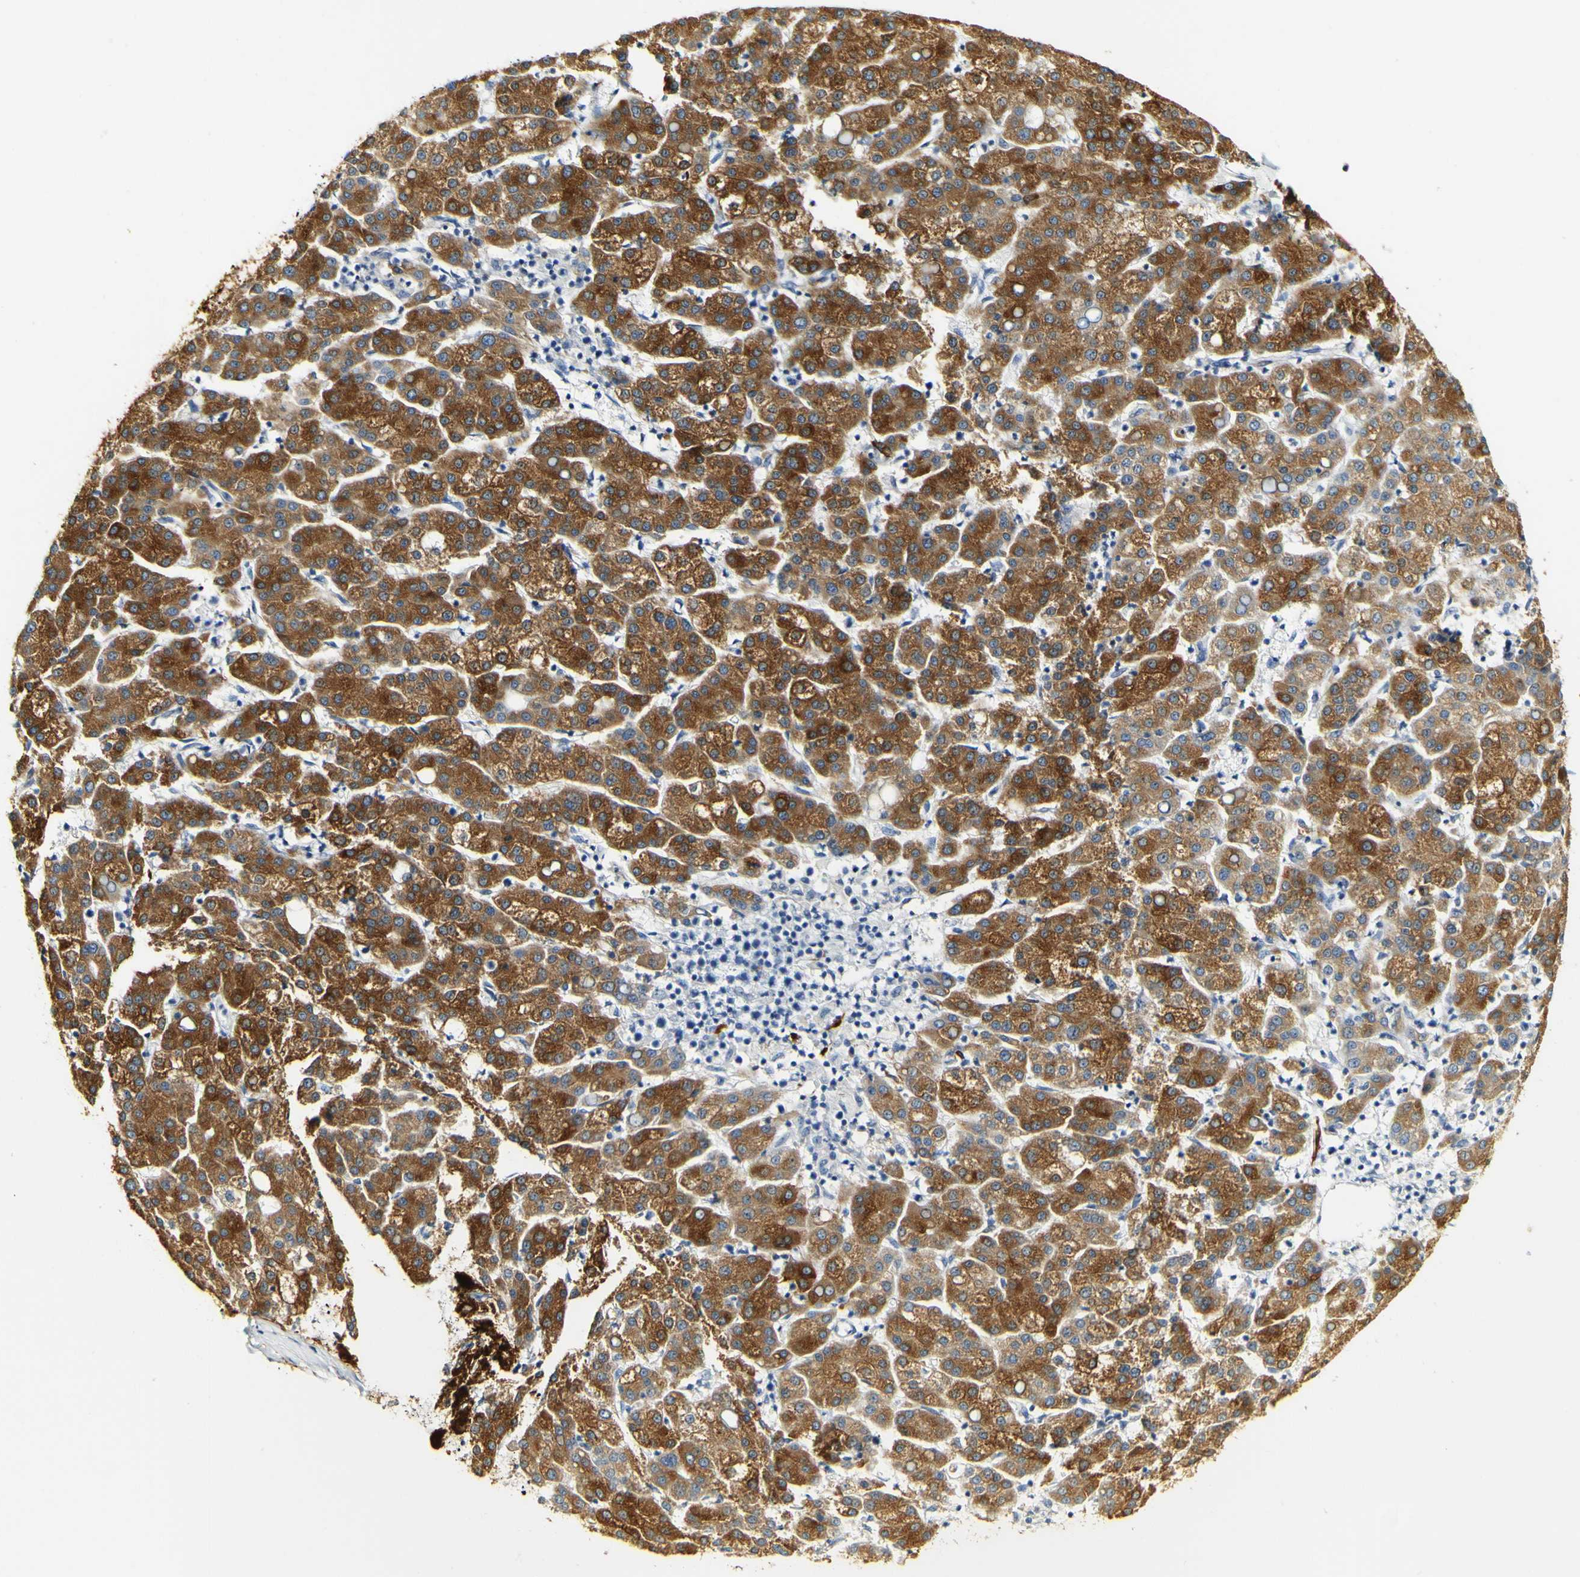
{"staining": {"intensity": "moderate", "quantity": ">75%", "location": "cytoplasmic/membranous"}, "tissue": "liver cancer", "cell_type": "Tumor cells", "image_type": "cancer", "snomed": [{"axis": "morphology", "description": "Carcinoma, Hepatocellular, NOS"}, {"axis": "topography", "description": "Liver"}], "caption": "IHC of human liver hepatocellular carcinoma exhibits medium levels of moderate cytoplasmic/membranous expression in about >75% of tumor cells. The staining is performed using DAB (3,3'-diaminobenzidine) brown chromogen to label protein expression. The nuclei are counter-stained blue using hematoxylin.", "gene": "FMO3", "patient": {"sex": "female", "age": 58}}